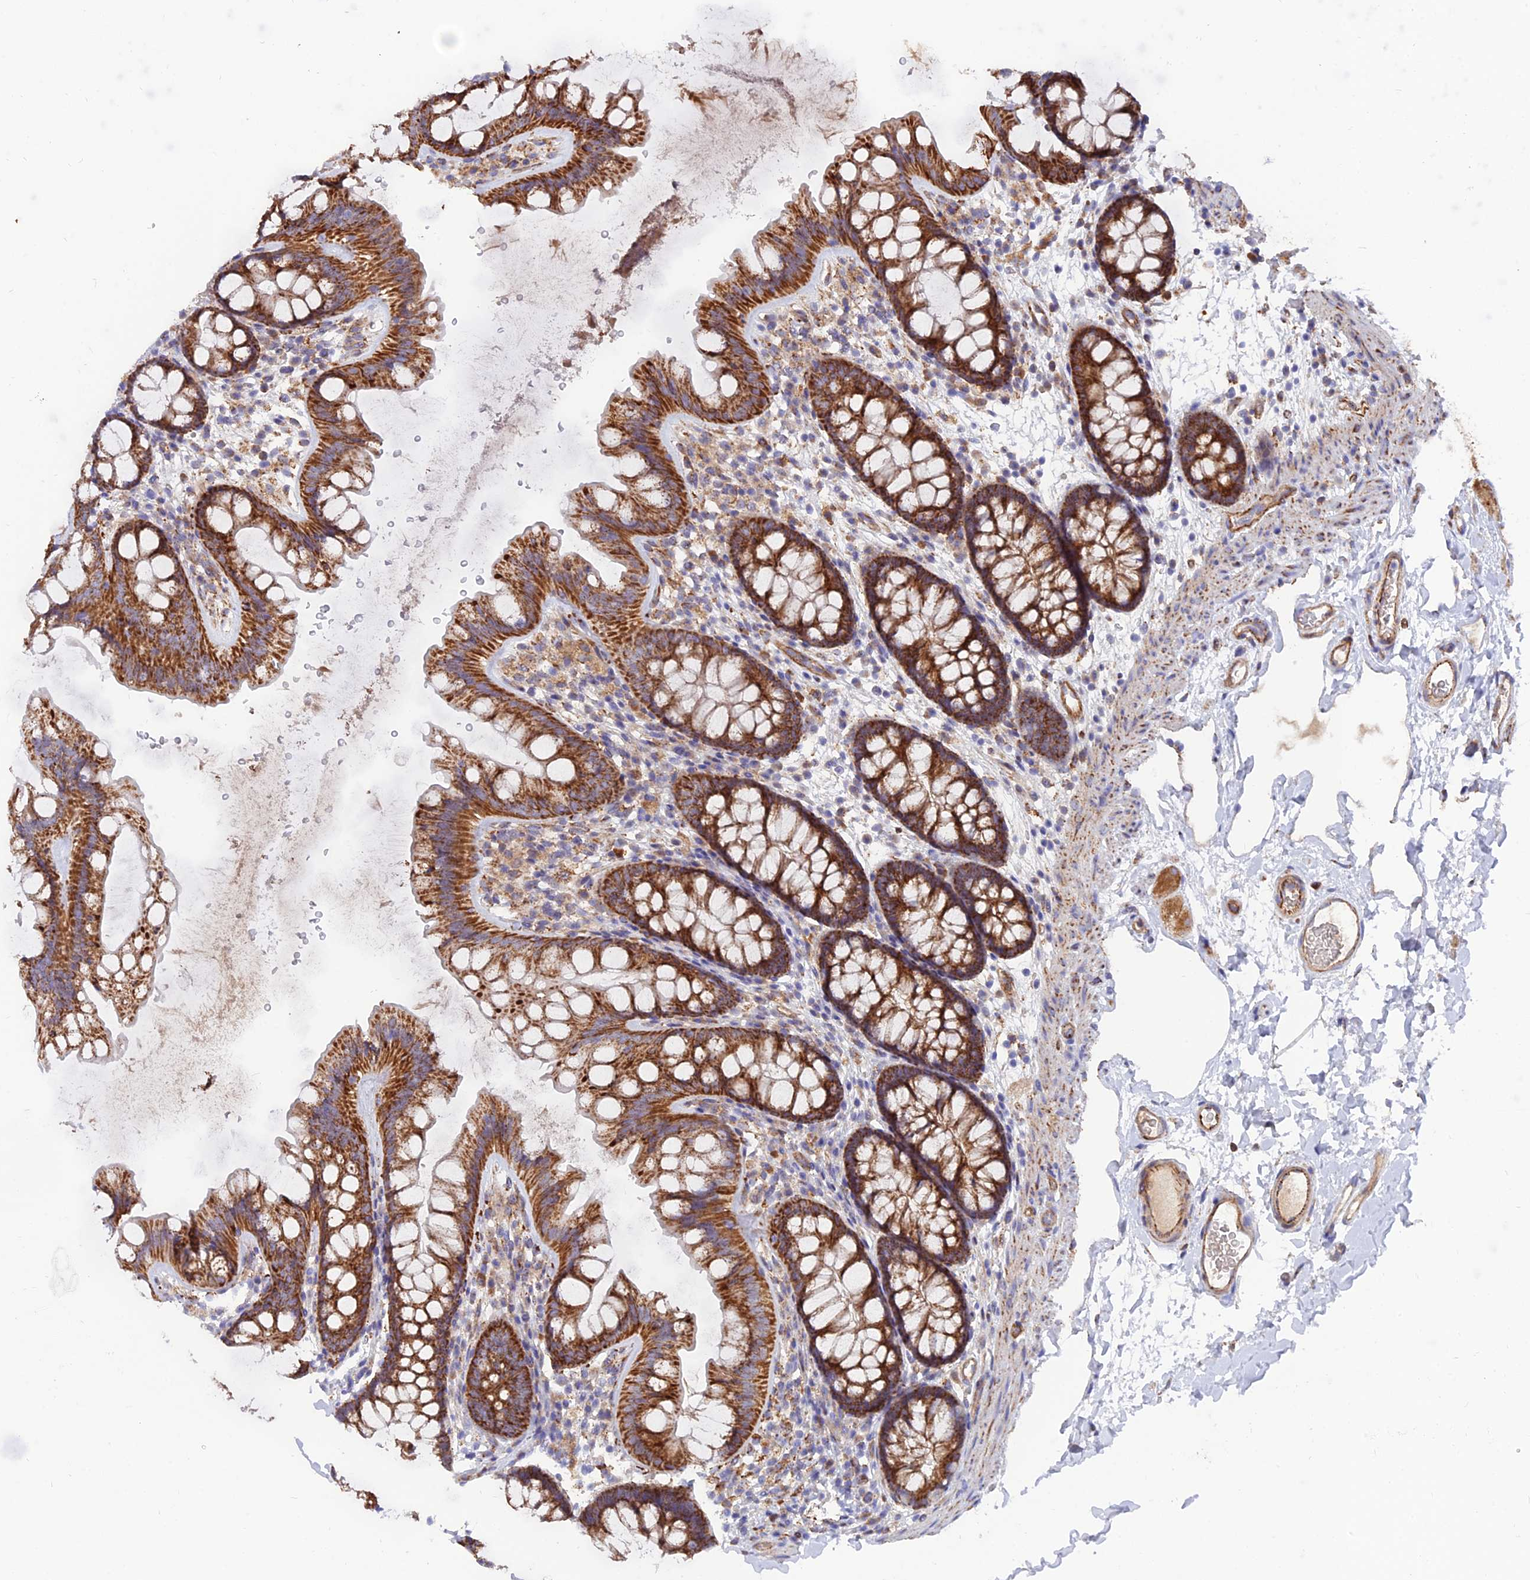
{"staining": {"intensity": "moderate", "quantity": ">75%", "location": "cytoplasmic/membranous"}, "tissue": "colon", "cell_type": "Endothelial cells", "image_type": "normal", "snomed": [{"axis": "morphology", "description": "Normal tissue, NOS"}, {"axis": "topography", "description": "Colon"}], "caption": "Protein staining exhibits moderate cytoplasmic/membranous staining in about >75% of endothelial cells in normal colon.", "gene": "TIGD6", "patient": {"sex": "female", "age": 62}}